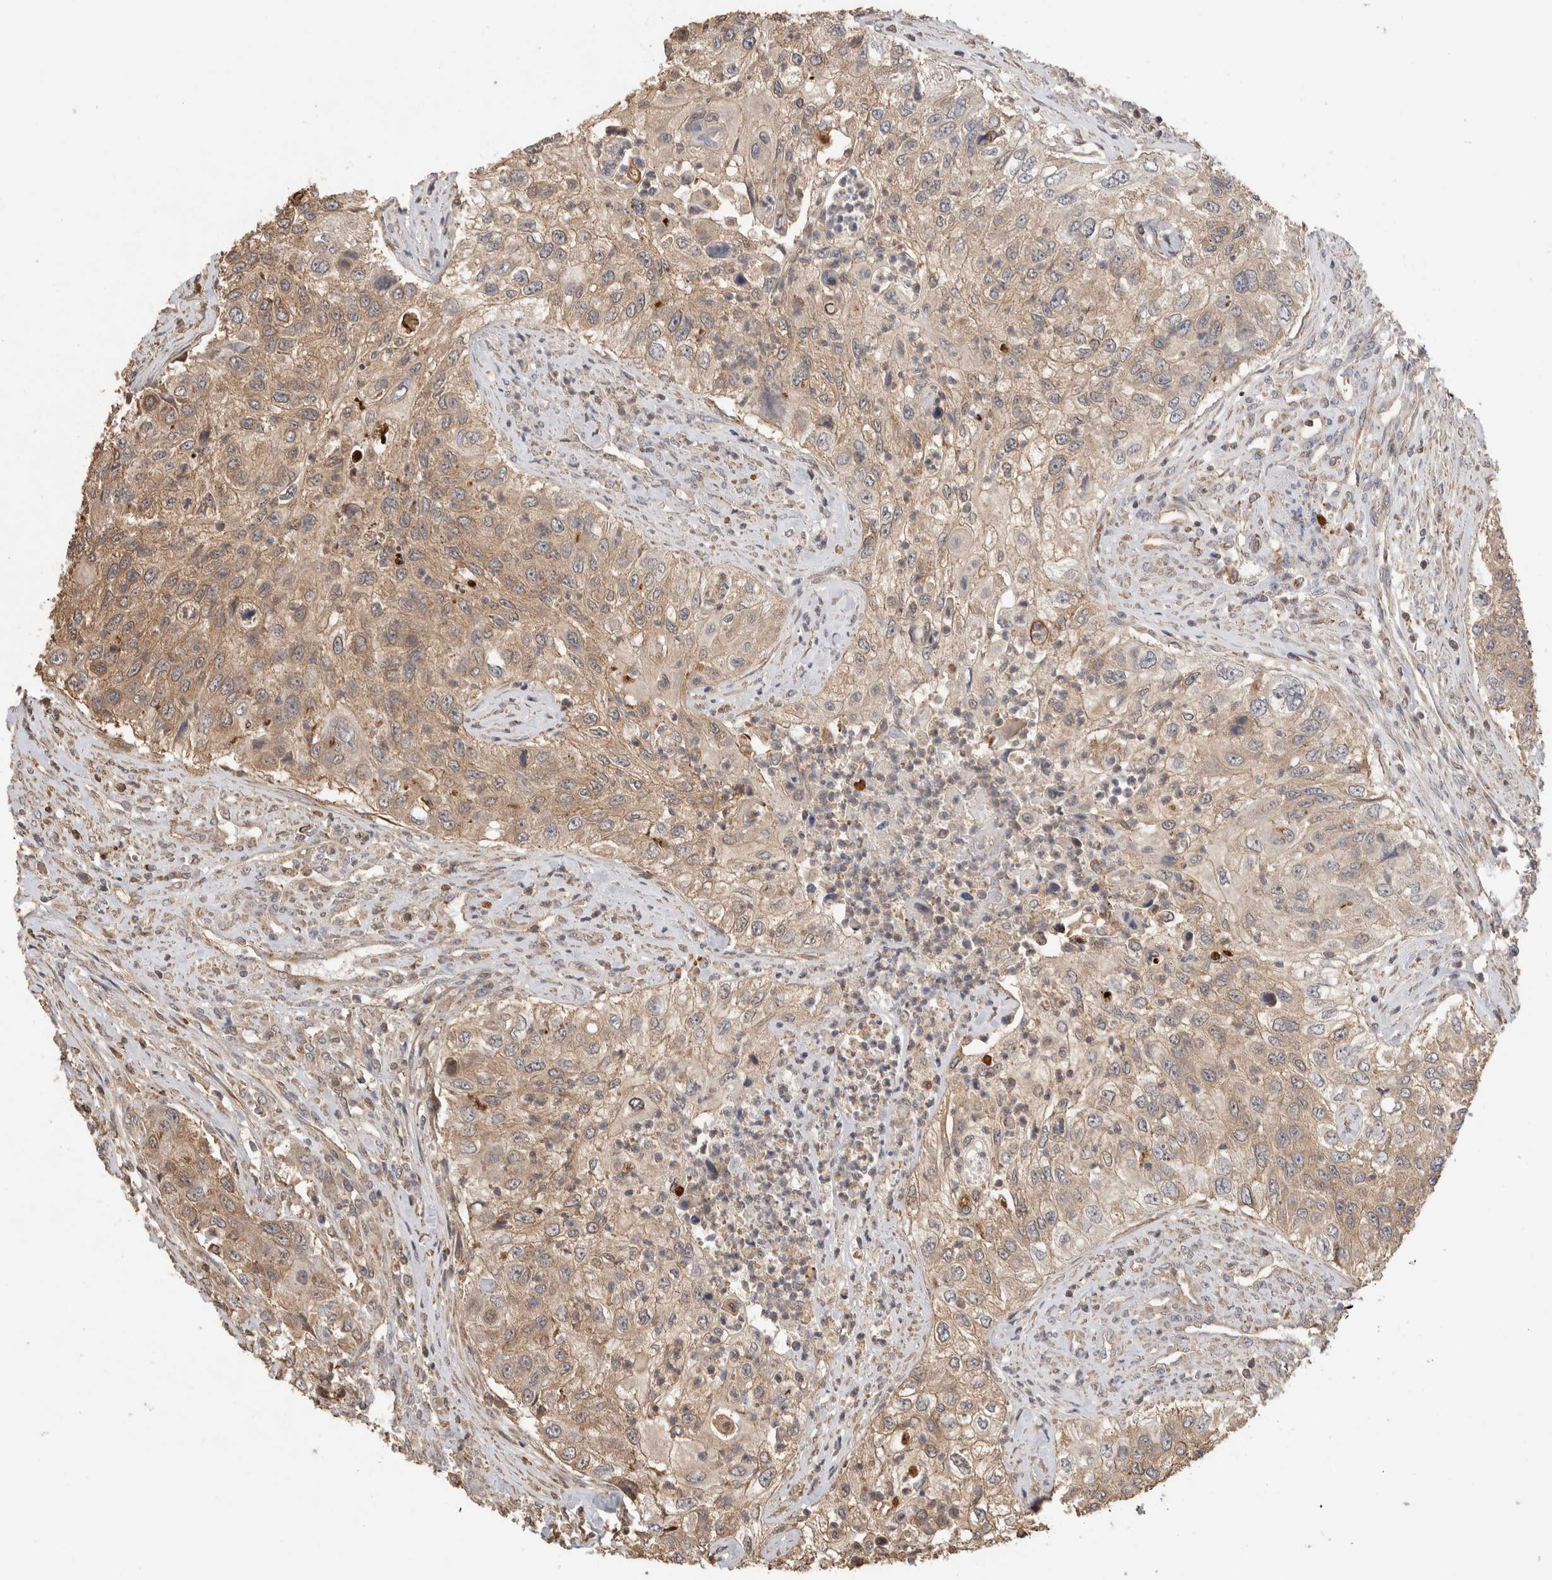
{"staining": {"intensity": "moderate", "quantity": ">75%", "location": "cytoplasmic/membranous"}, "tissue": "urothelial cancer", "cell_type": "Tumor cells", "image_type": "cancer", "snomed": [{"axis": "morphology", "description": "Urothelial carcinoma, High grade"}, {"axis": "topography", "description": "Urinary bladder"}], "caption": "A photomicrograph showing moderate cytoplasmic/membranous expression in approximately >75% of tumor cells in high-grade urothelial carcinoma, as visualized by brown immunohistochemical staining.", "gene": "IMMP2L", "patient": {"sex": "female", "age": 60}}